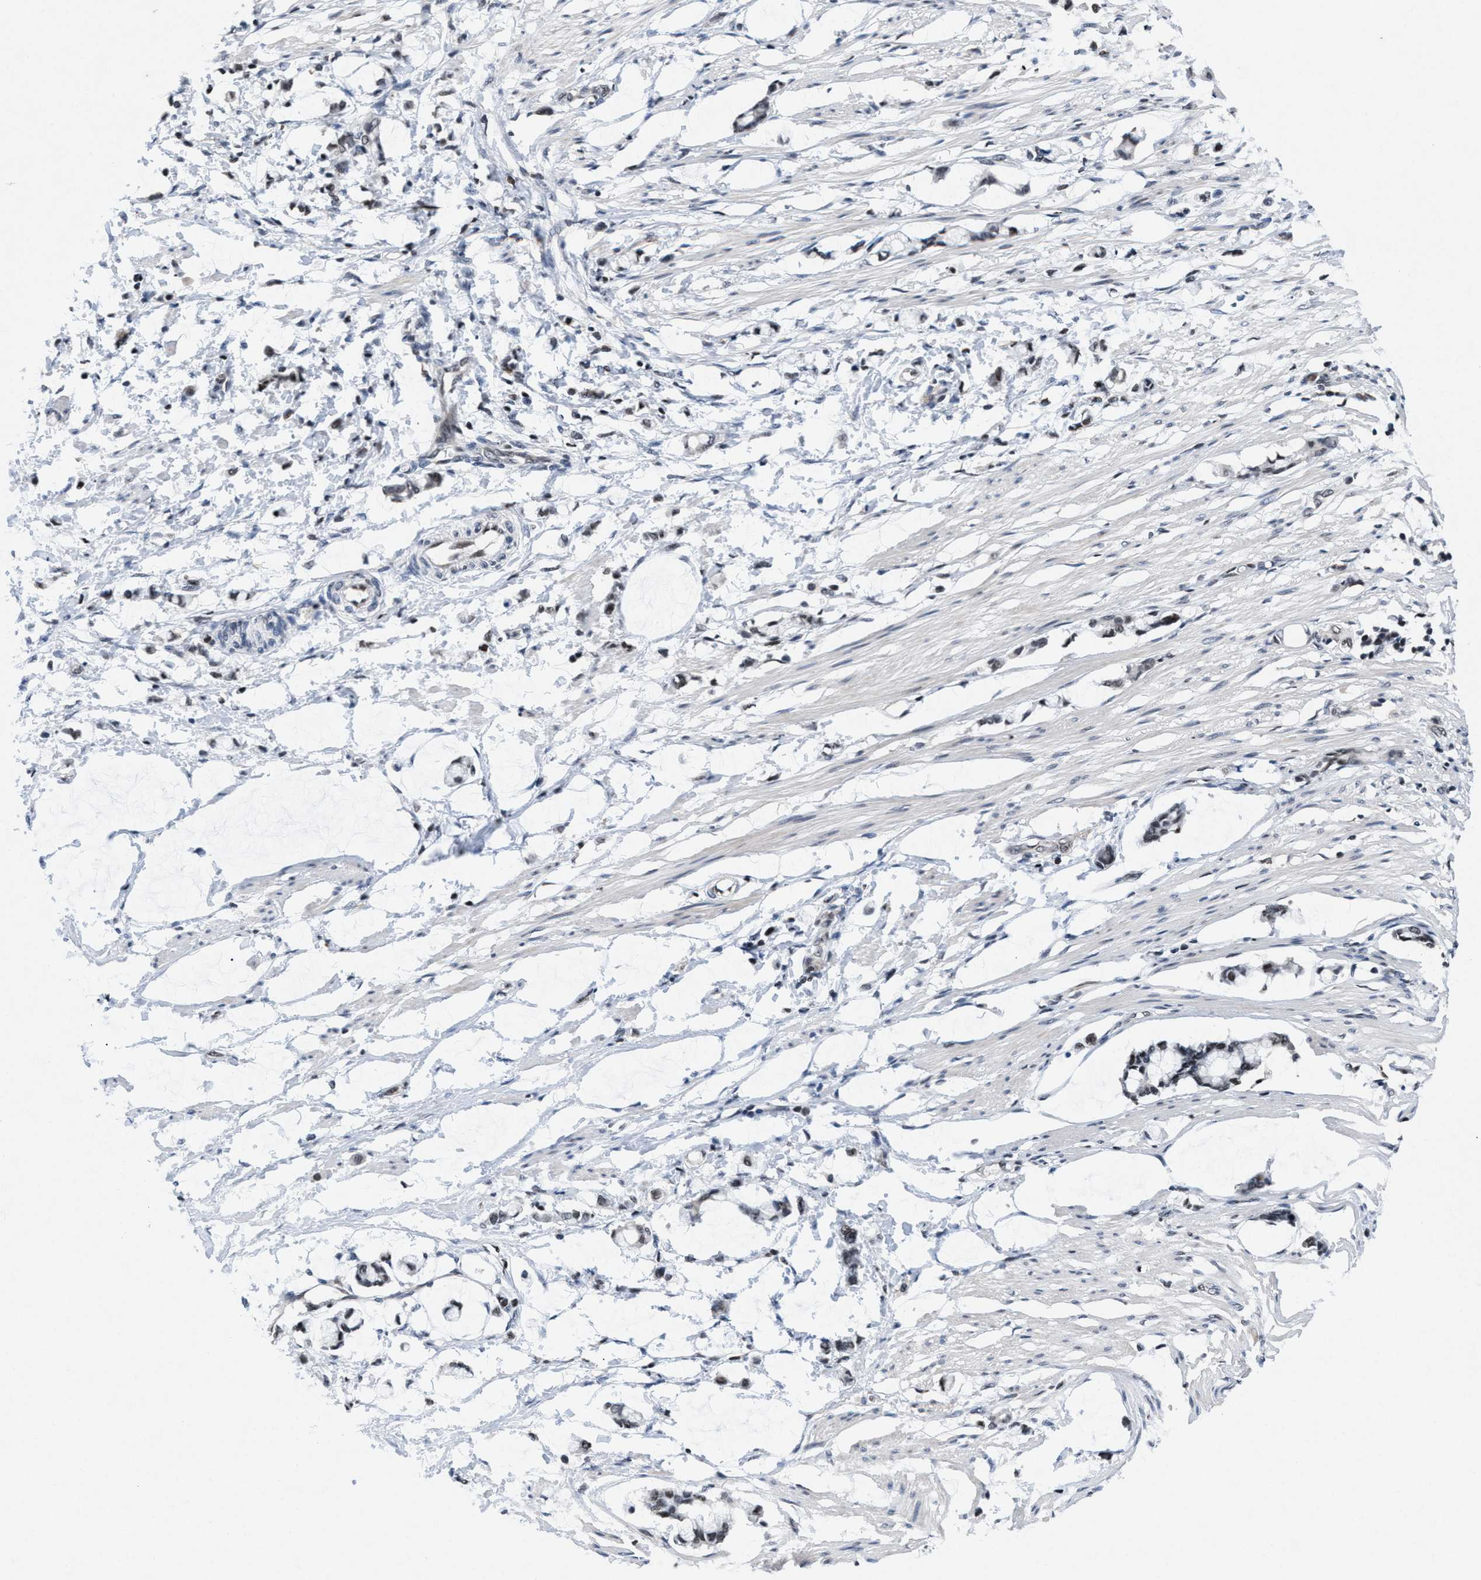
{"staining": {"intensity": "weak", "quantity": "<25%", "location": "nuclear"}, "tissue": "smooth muscle", "cell_type": "Smooth muscle cells", "image_type": "normal", "snomed": [{"axis": "morphology", "description": "Normal tissue, NOS"}, {"axis": "morphology", "description": "Adenocarcinoma, NOS"}, {"axis": "topography", "description": "Smooth muscle"}, {"axis": "topography", "description": "Colon"}], "caption": "High power microscopy image of an immunohistochemistry (IHC) histopathology image of normal smooth muscle, revealing no significant staining in smooth muscle cells.", "gene": "WDR81", "patient": {"sex": "male", "age": 14}}